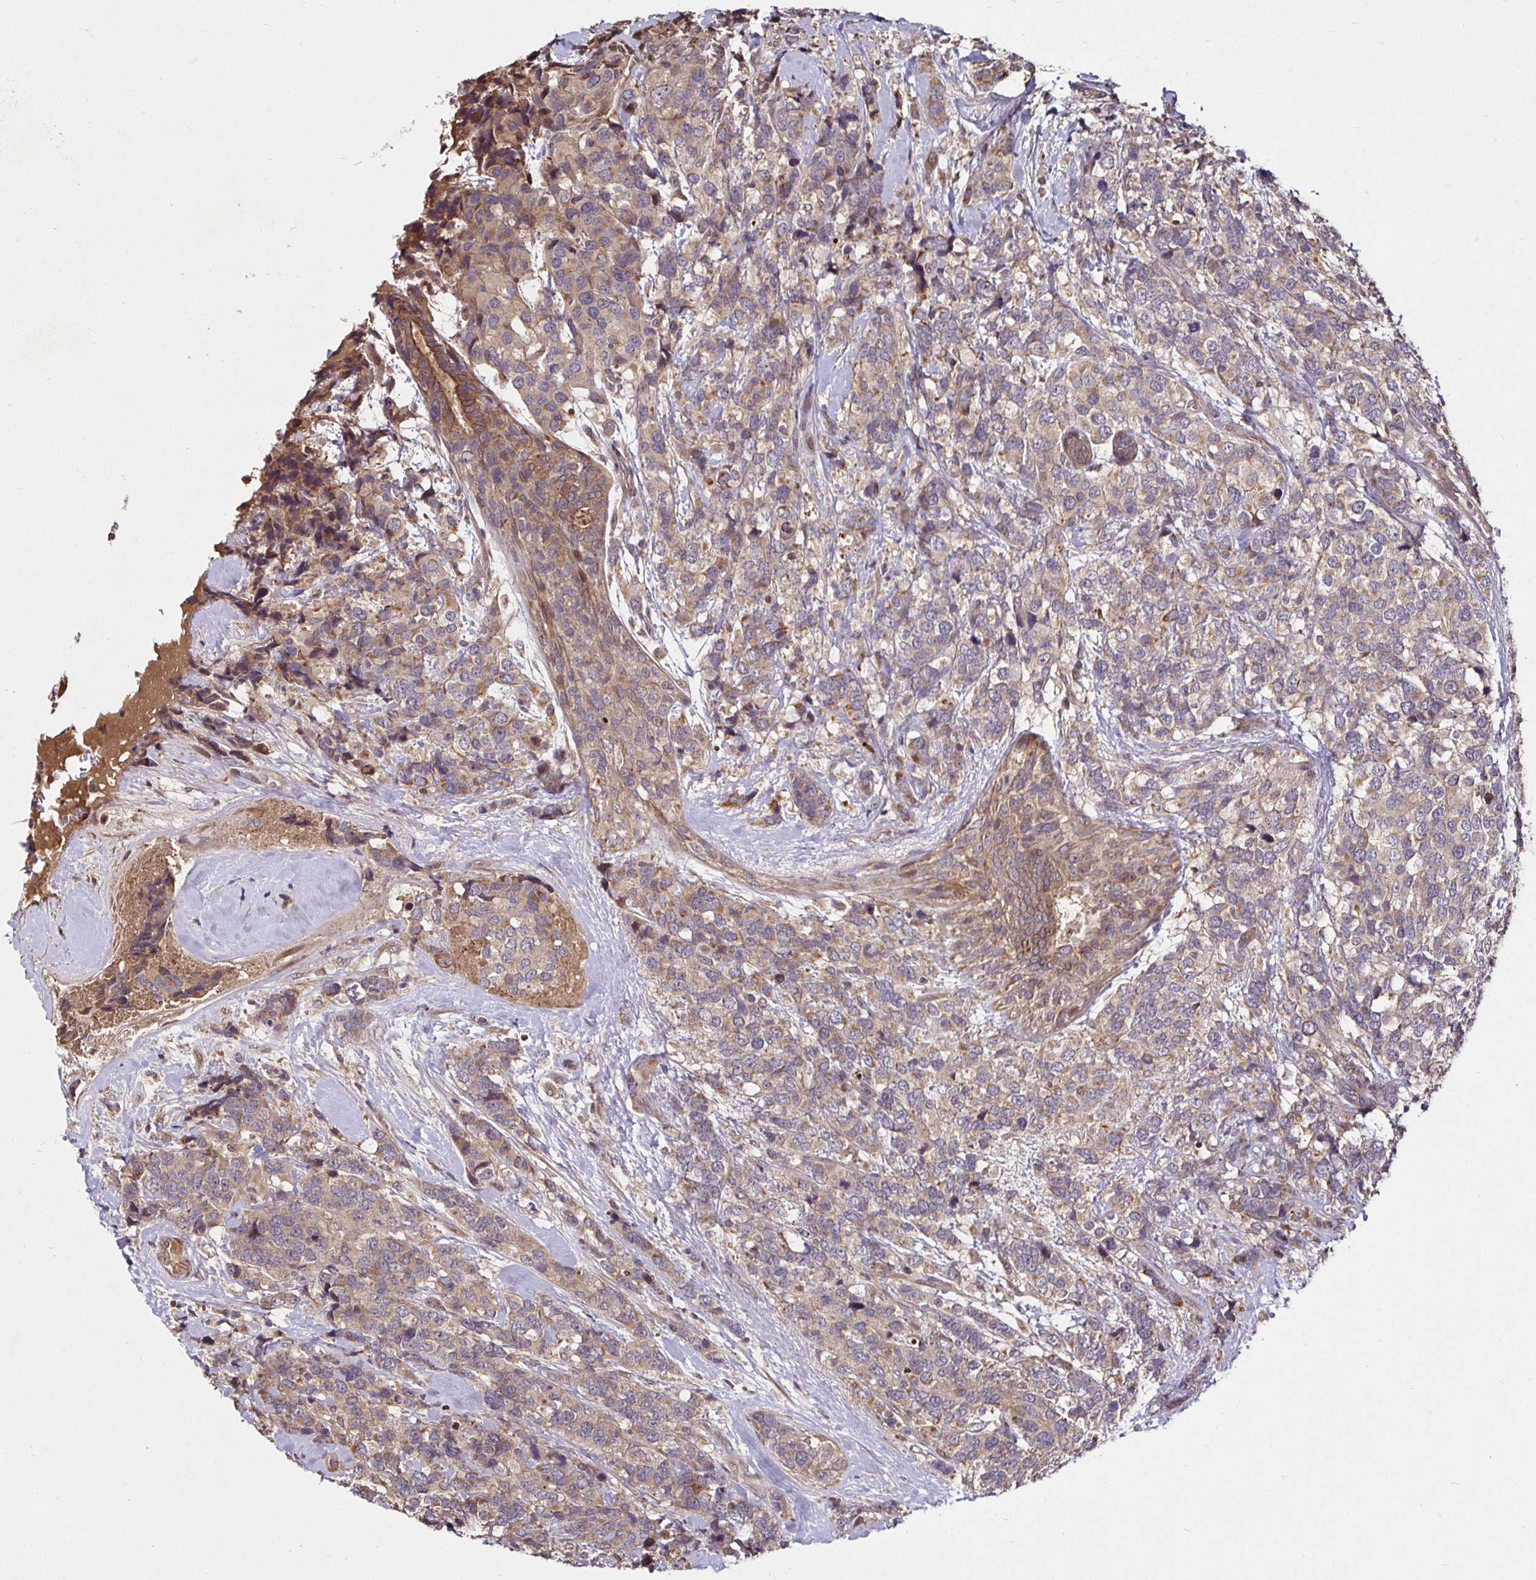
{"staining": {"intensity": "weak", "quantity": ">75%", "location": "cytoplasmic/membranous"}, "tissue": "breast cancer", "cell_type": "Tumor cells", "image_type": "cancer", "snomed": [{"axis": "morphology", "description": "Lobular carcinoma"}, {"axis": "topography", "description": "Breast"}], "caption": "Brown immunohistochemical staining in breast cancer displays weak cytoplasmic/membranous positivity in about >75% of tumor cells. The staining was performed using DAB to visualize the protein expression in brown, while the nuclei were stained in blue with hematoxylin (Magnification: 20x).", "gene": "SMYD3", "patient": {"sex": "female", "age": 59}}